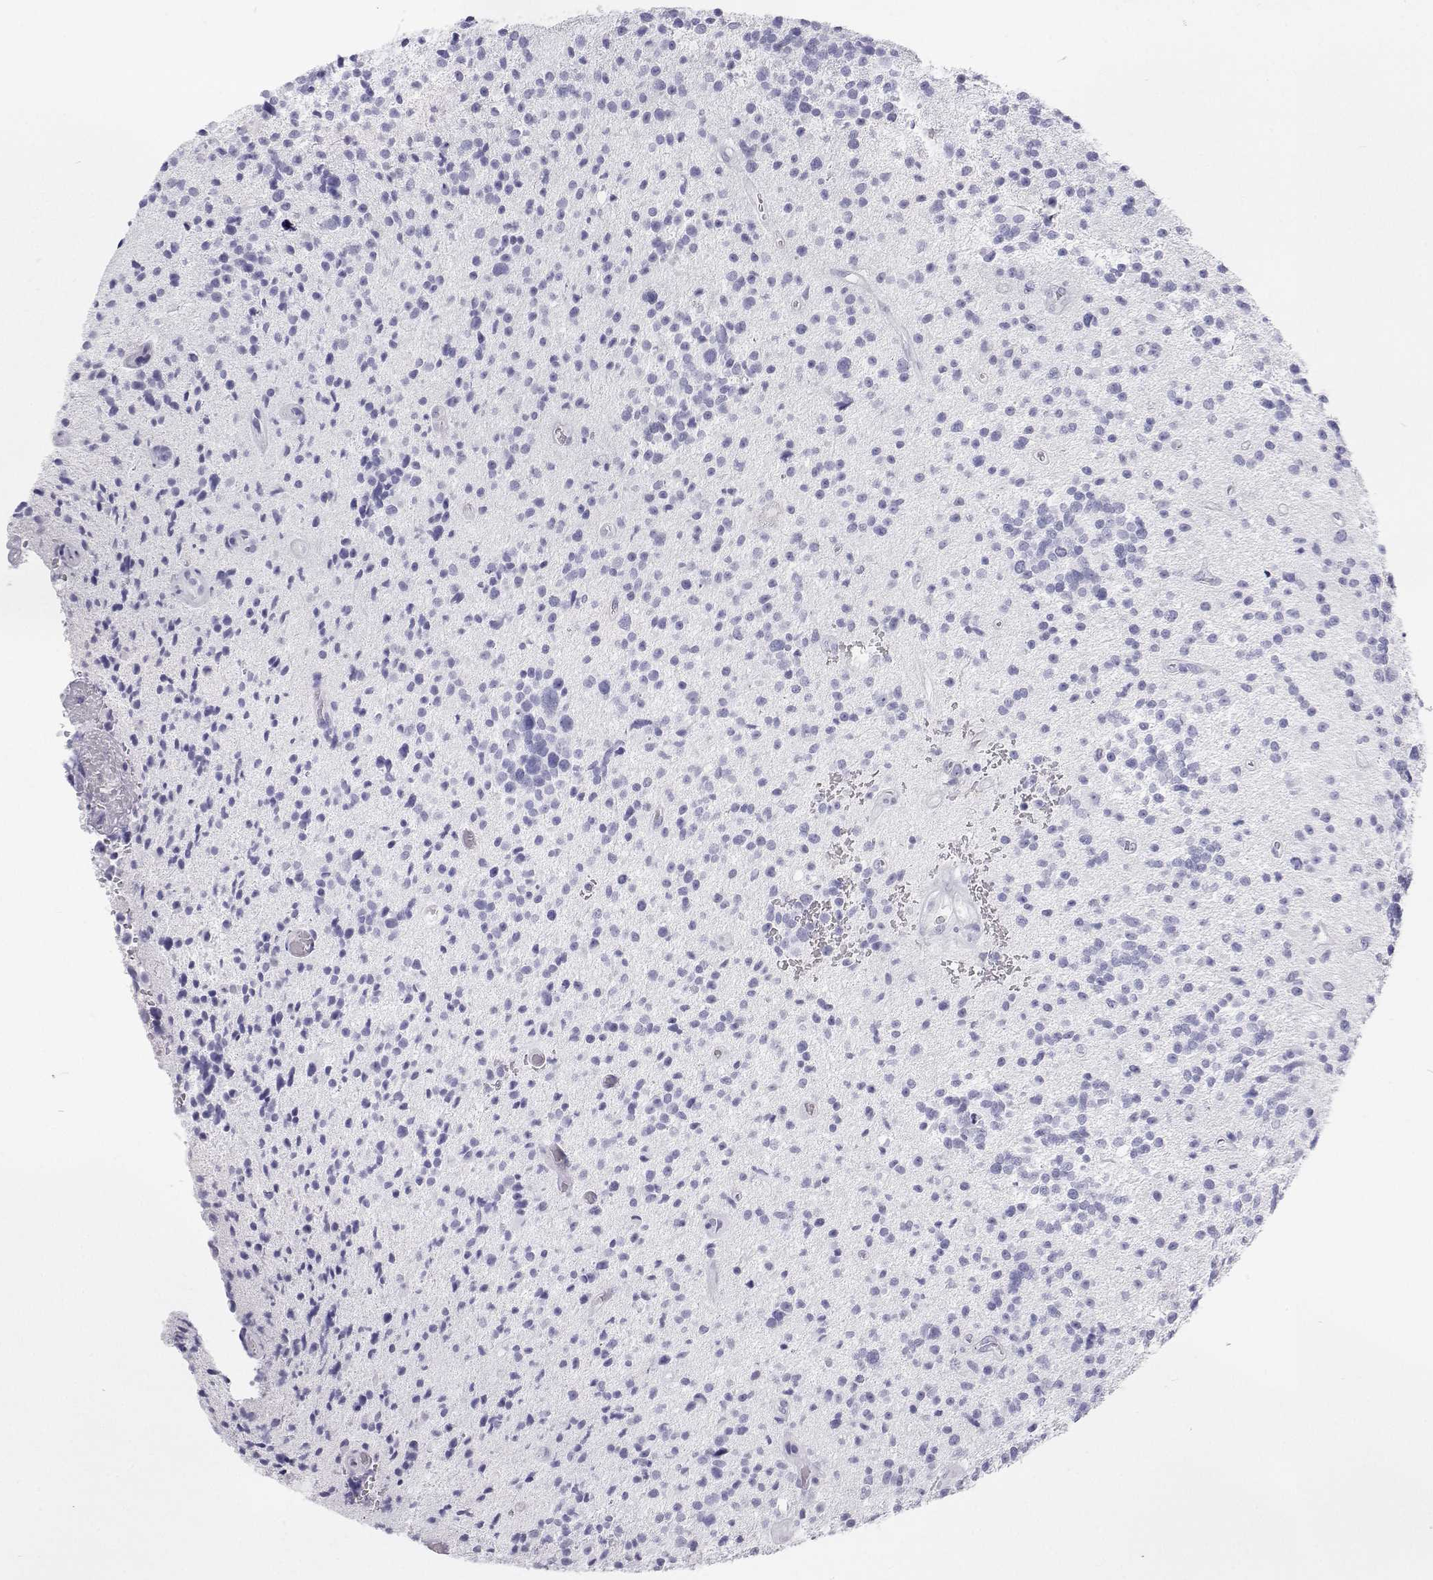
{"staining": {"intensity": "negative", "quantity": "none", "location": "none"}, "tissue": "glioma", "cell_type": "Tumor cells", "image_type": "cancer", "snomed": [{"axis": "morphology", "description": "Glioma, malignant, High grade"}, {"axis": "topography", "description": "Brain"}], "caption": "Tumor cells show no significant expression in malignant glioma (high-grade).", "gene": "SFTPB", "patient": {"sex": "male", "age": 29}}